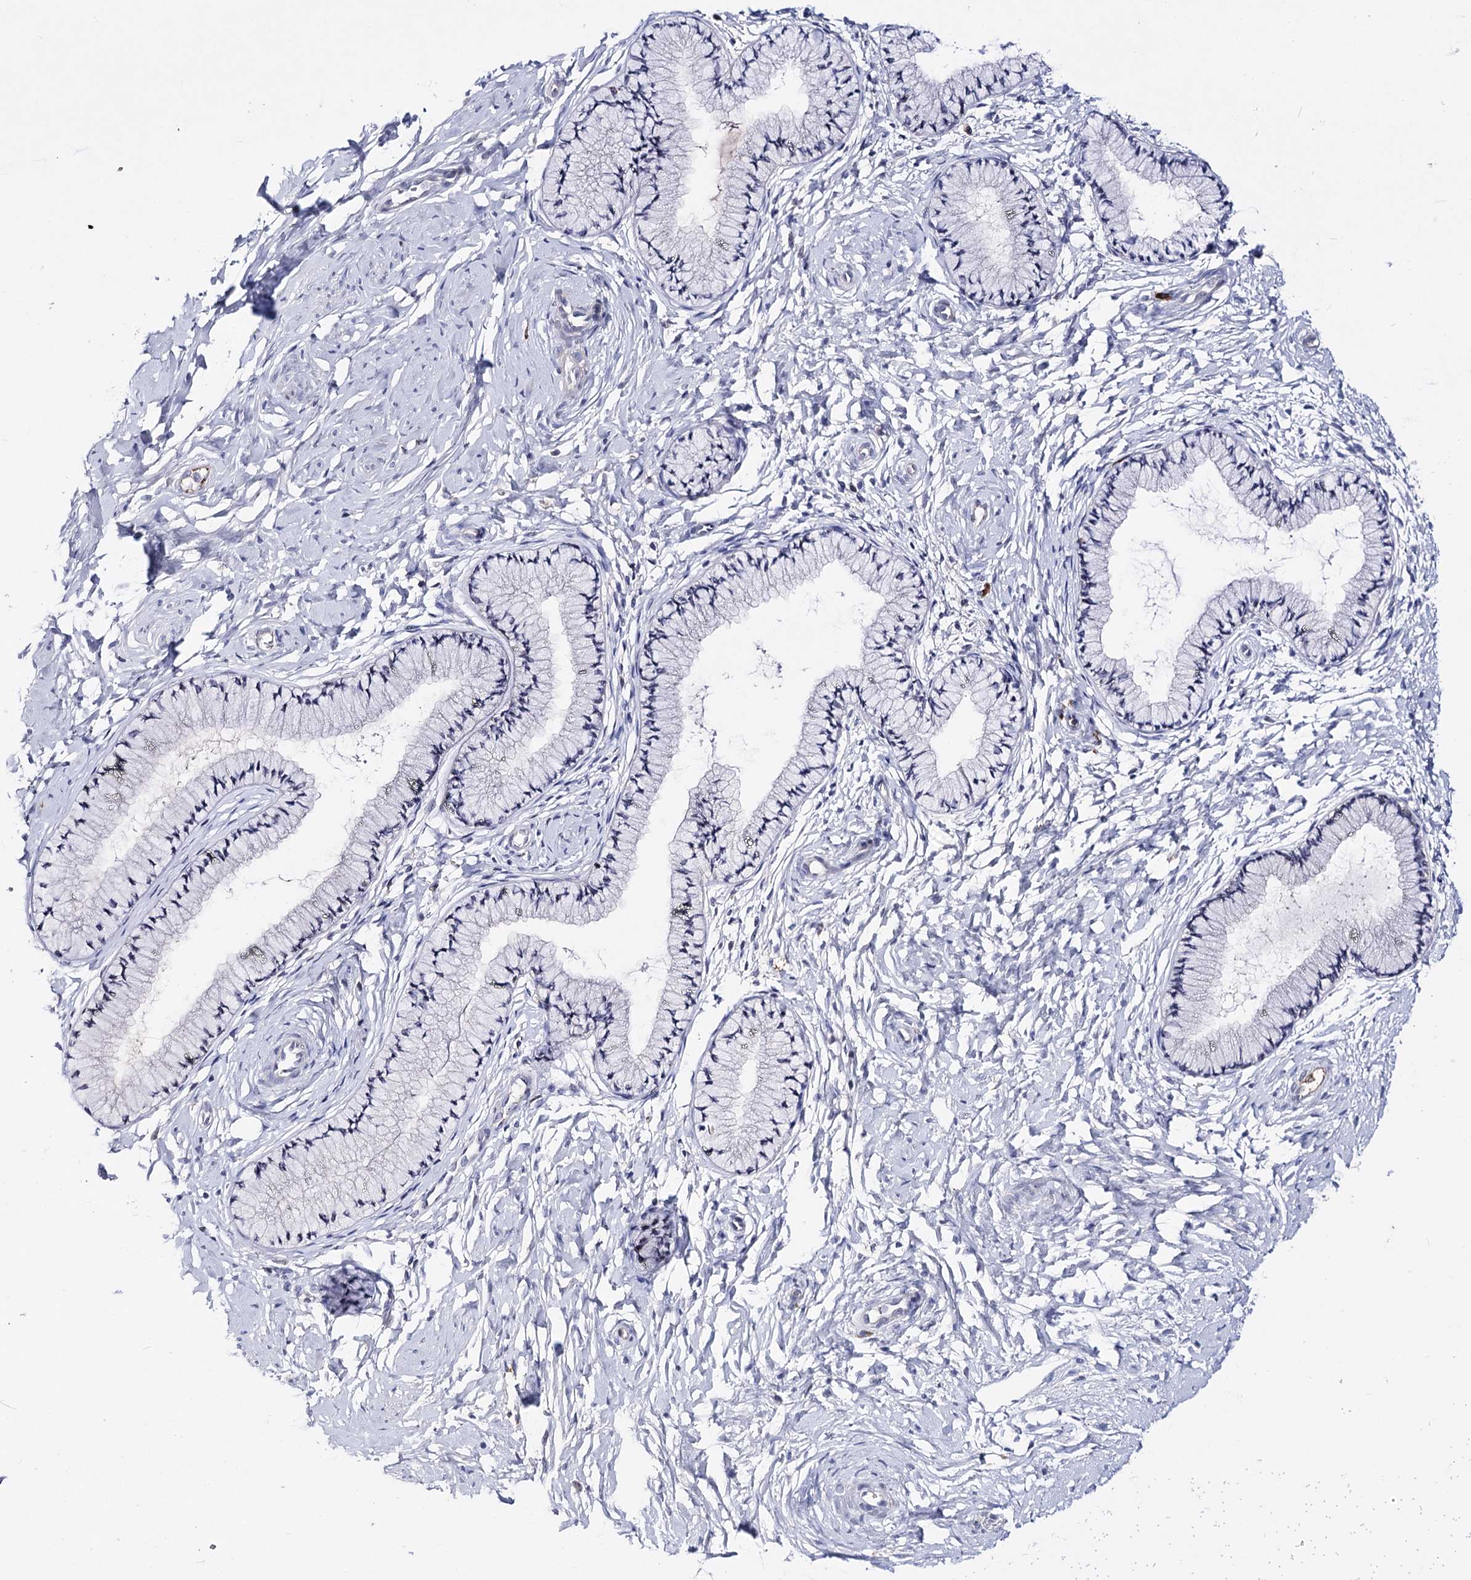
{"staining": {"intensity": "negative", "quantity": "none", "location": "none"}, "tissue": "cervix", "cell_type": "Glandular cells", "image_type": "normal", "snomed": [{"axis": "morphology", "description": "Normal tissue, NOS"}, {"axis": "topography", "description": "Cervix"}], "caption": "High magnification brightfield microscopy of normal cervix stained with DAB (brown) and counterstained with hematoxylin (blue): glandular cells show no significant positivity. (DAB immunohistochemistry (IHC) with hematoxylin counter stain).", "gene": "PCGF5", "patient": {"sex": "female", "age": 33}}